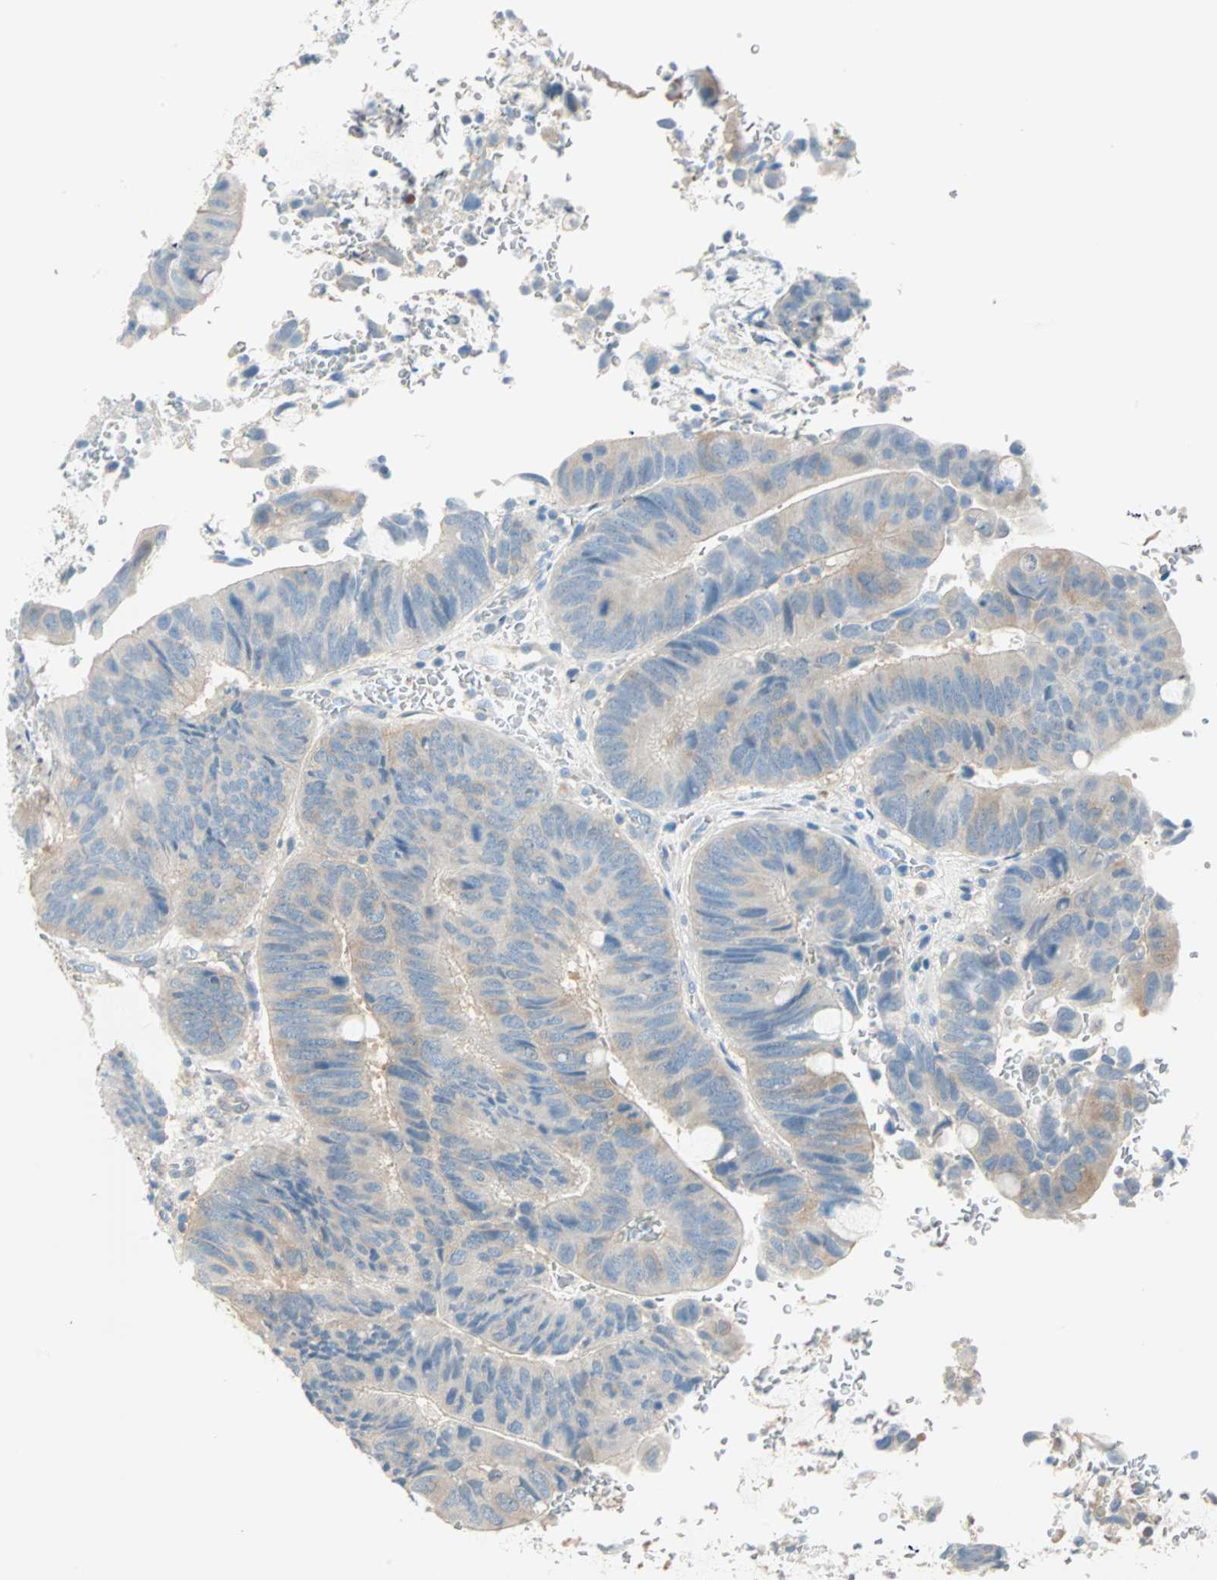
{"staining": {"intensity": "weak", "quantity": "25%-75%", "location": "cytoplasmic/membranous"}, "tissue": "colorectal cancer", "cell_type": "Tumor cells", "image_type": "cancer", "snomed": [{"axis": "morphology", "description": "Normal tissue, NOS"}, {"axis": "morphology", "description": "Adenocarcinoma, NOS"}, {"axis": "topography", "description": "Rectum"}, {"axis": "topography", "description": "Peripheral nerve tissue"}], "caption": "Immunohistochemical staining of colorectal adenocarcinoma shows low levels of weak cytoplasmic/membranous protein expression in approximately 25%-75% of tumor cells. (IHC, brightfield microscopy, high magnification).", "gene": "ATF6", "patient": {"sex": "male", "age": 92}}